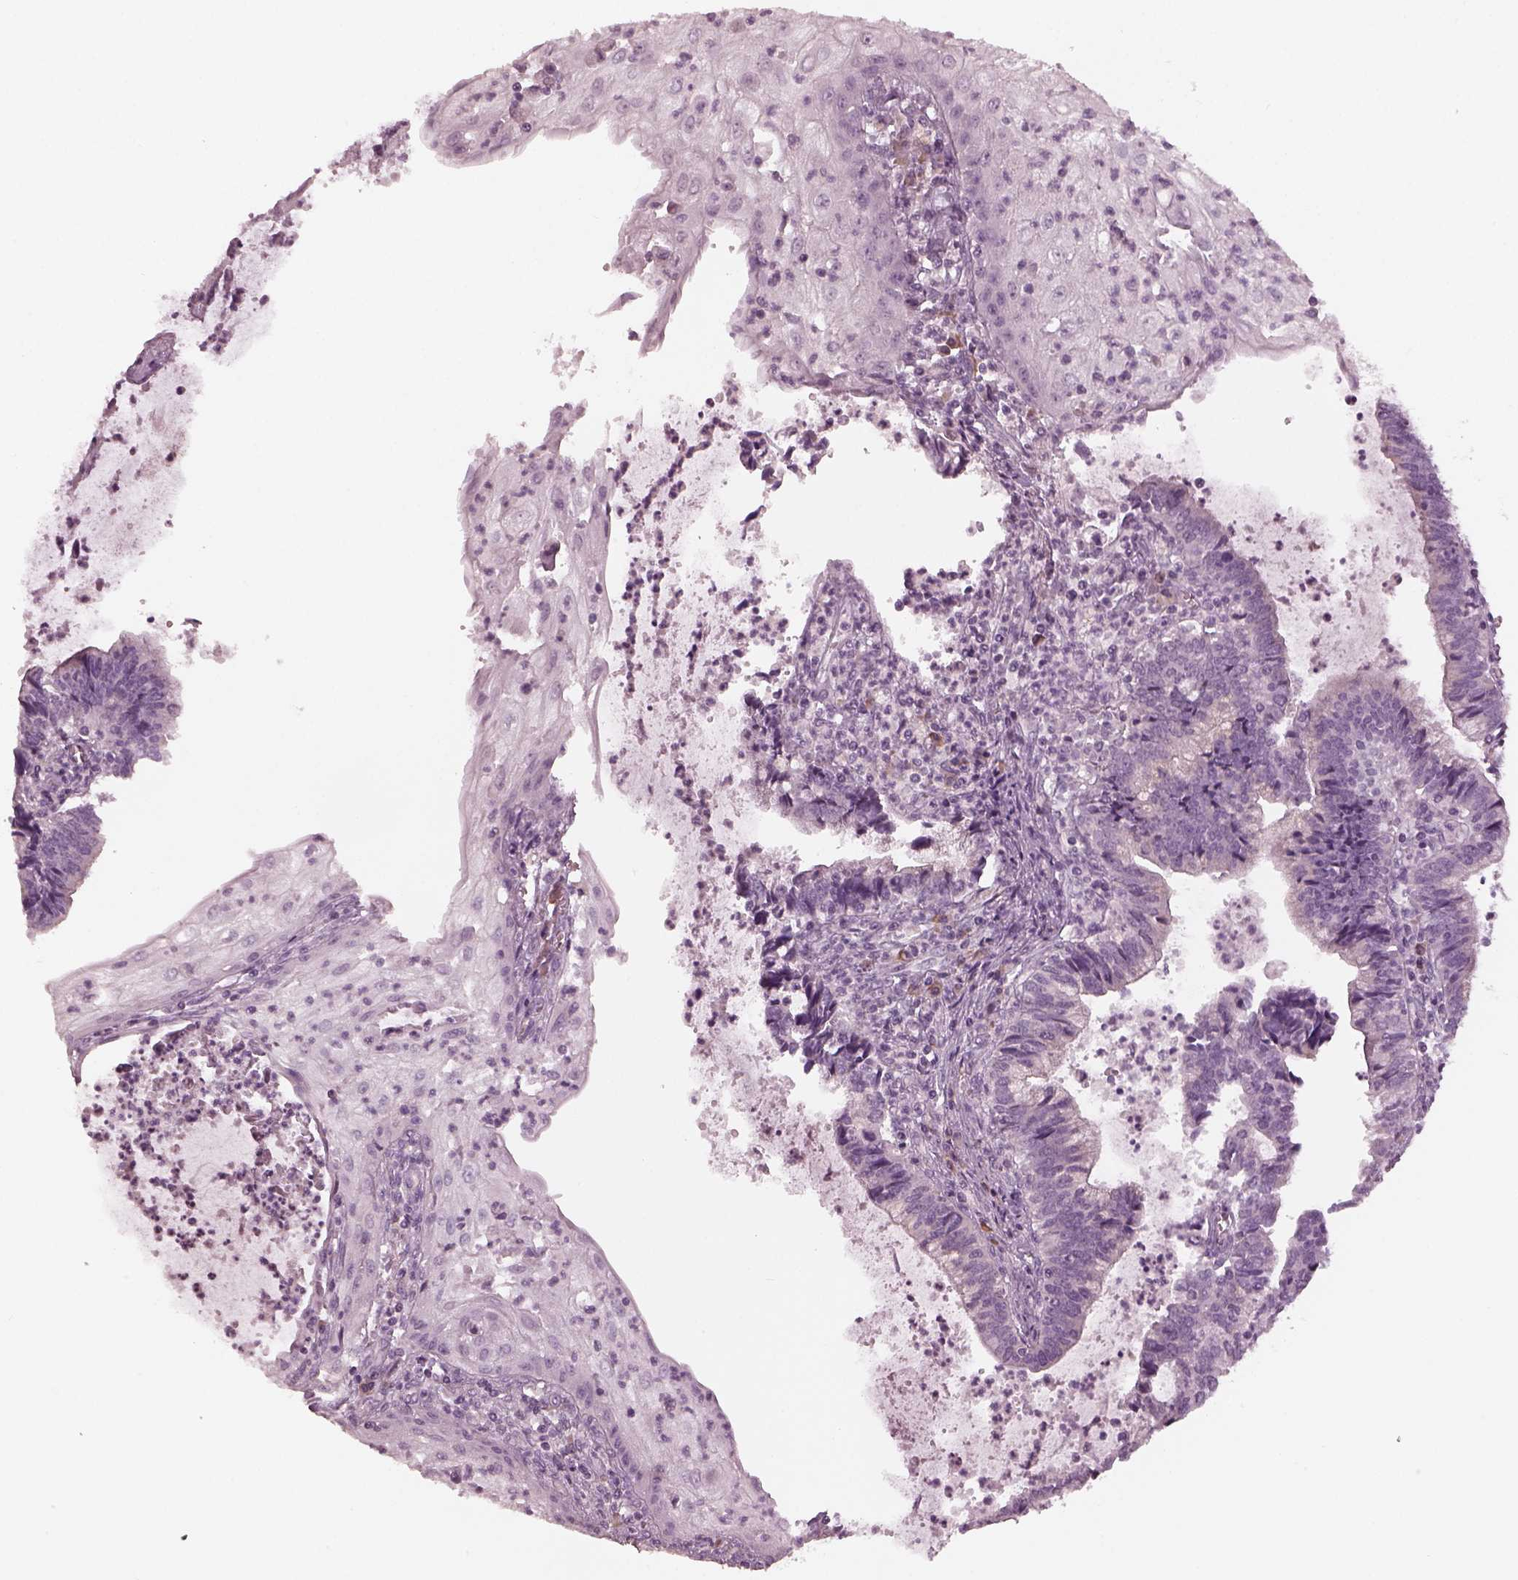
{"staining": {"intensity": "negative", "quantity": "none", "location": "none"}, "tissue": "cervical cancer", "cell_type": "Tumor cells", "image_type": "cancer", "snomed": [{"axis": "morphology", "description": "Adenocarcinoma, NOS"}, {"axis": "topography", "description": "Cervix"}], "caption": "An immunohistochemistry (IHC) histopathology image of adenocarcinoma (cervical) is shown. There is no staining in tumor cells of adenocarcinoma (cervical).", "gene": "MIA", "patient": {"sex": "female", "age": 42}}